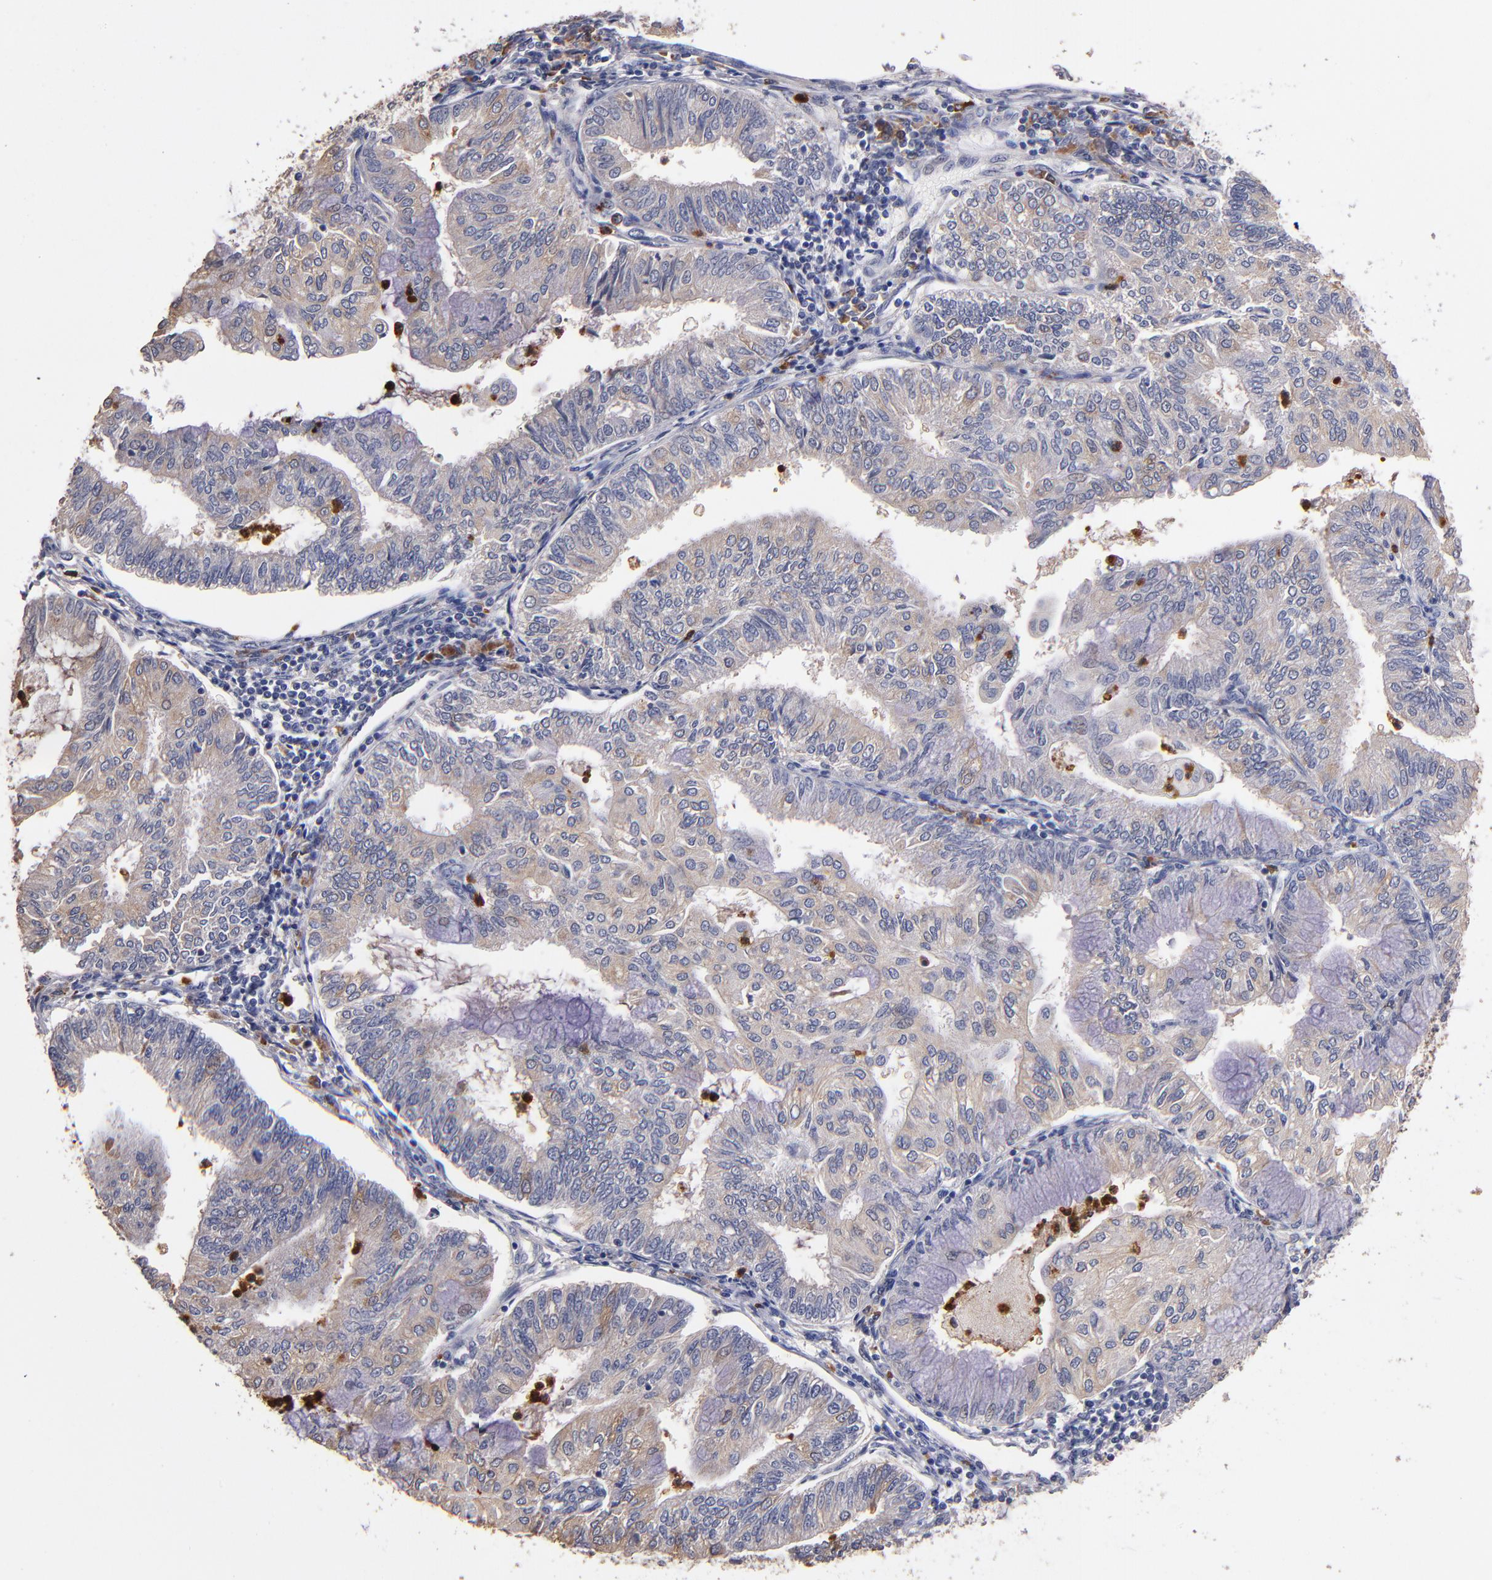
{"staining": {"intensity": "weak", "quantity": "25%-75%", "location": "cytoplasmic/membranous"}, "tissue": "endometrial cancer", "cell_type": "Tumor cells", "image_type": "cancer", "snomed": [{"axis": "morphology", "description": "Adenocarcinoma, NOS"}, {"axis": "topography", "description": "Endometrium"}], "caption": "Endometrial adenocarcinoma was stained to show a protein in brown. There is low levels of weak cytoplasmic/membranous expression in approximately 25%-75% of tumor cells. Immunohistochemistry stains the protein of interest in brown and the nuclei are stained blue.", "gene": "TTLL12", "patient": {"sex": "female", "age": 59}}